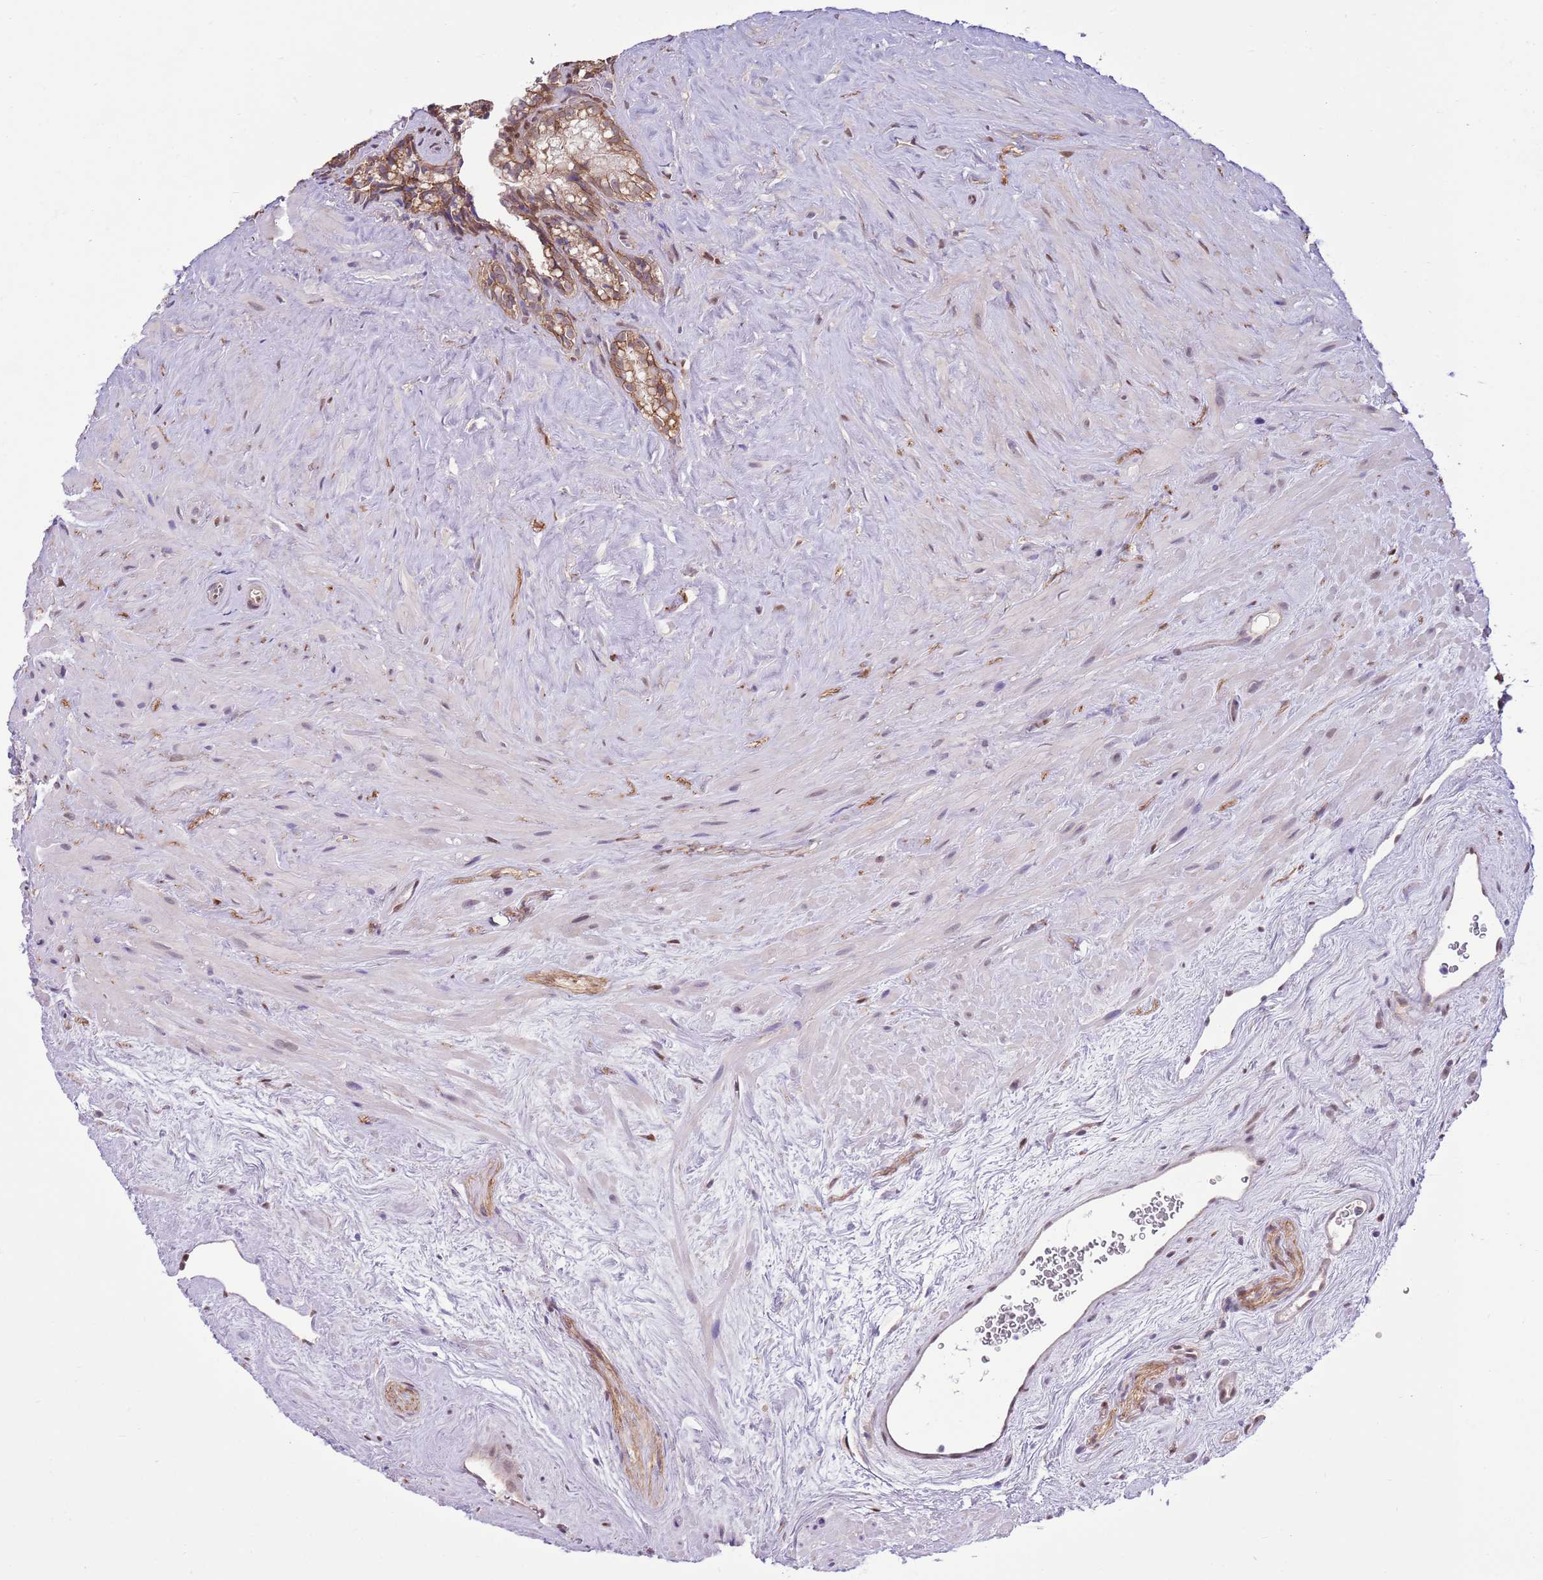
{"staining": {"intensity": "moderate", "quantity": ">75%", "location": "cytoplasmic/membranous"}, "tissue": "seminal vesicle", "cell_type": "Glandular cells", "image_type": "normal", "snomed": [{"axis": "morphology", "description": "Normal tissue, NOS"}, {"axis": "topography", "description": "Prostate"}, {"axis": "topography", "description": "Seminal veicle"}], "caption": "About >75% of glandular cells in normal human seminal vesicle exhibit moderate cytoplasmic/membranous protein positivity as visualized by brown immunohistochemical staining.", "gene": "ARL2BP", "patient": {"sex": "male", "age": 79}}